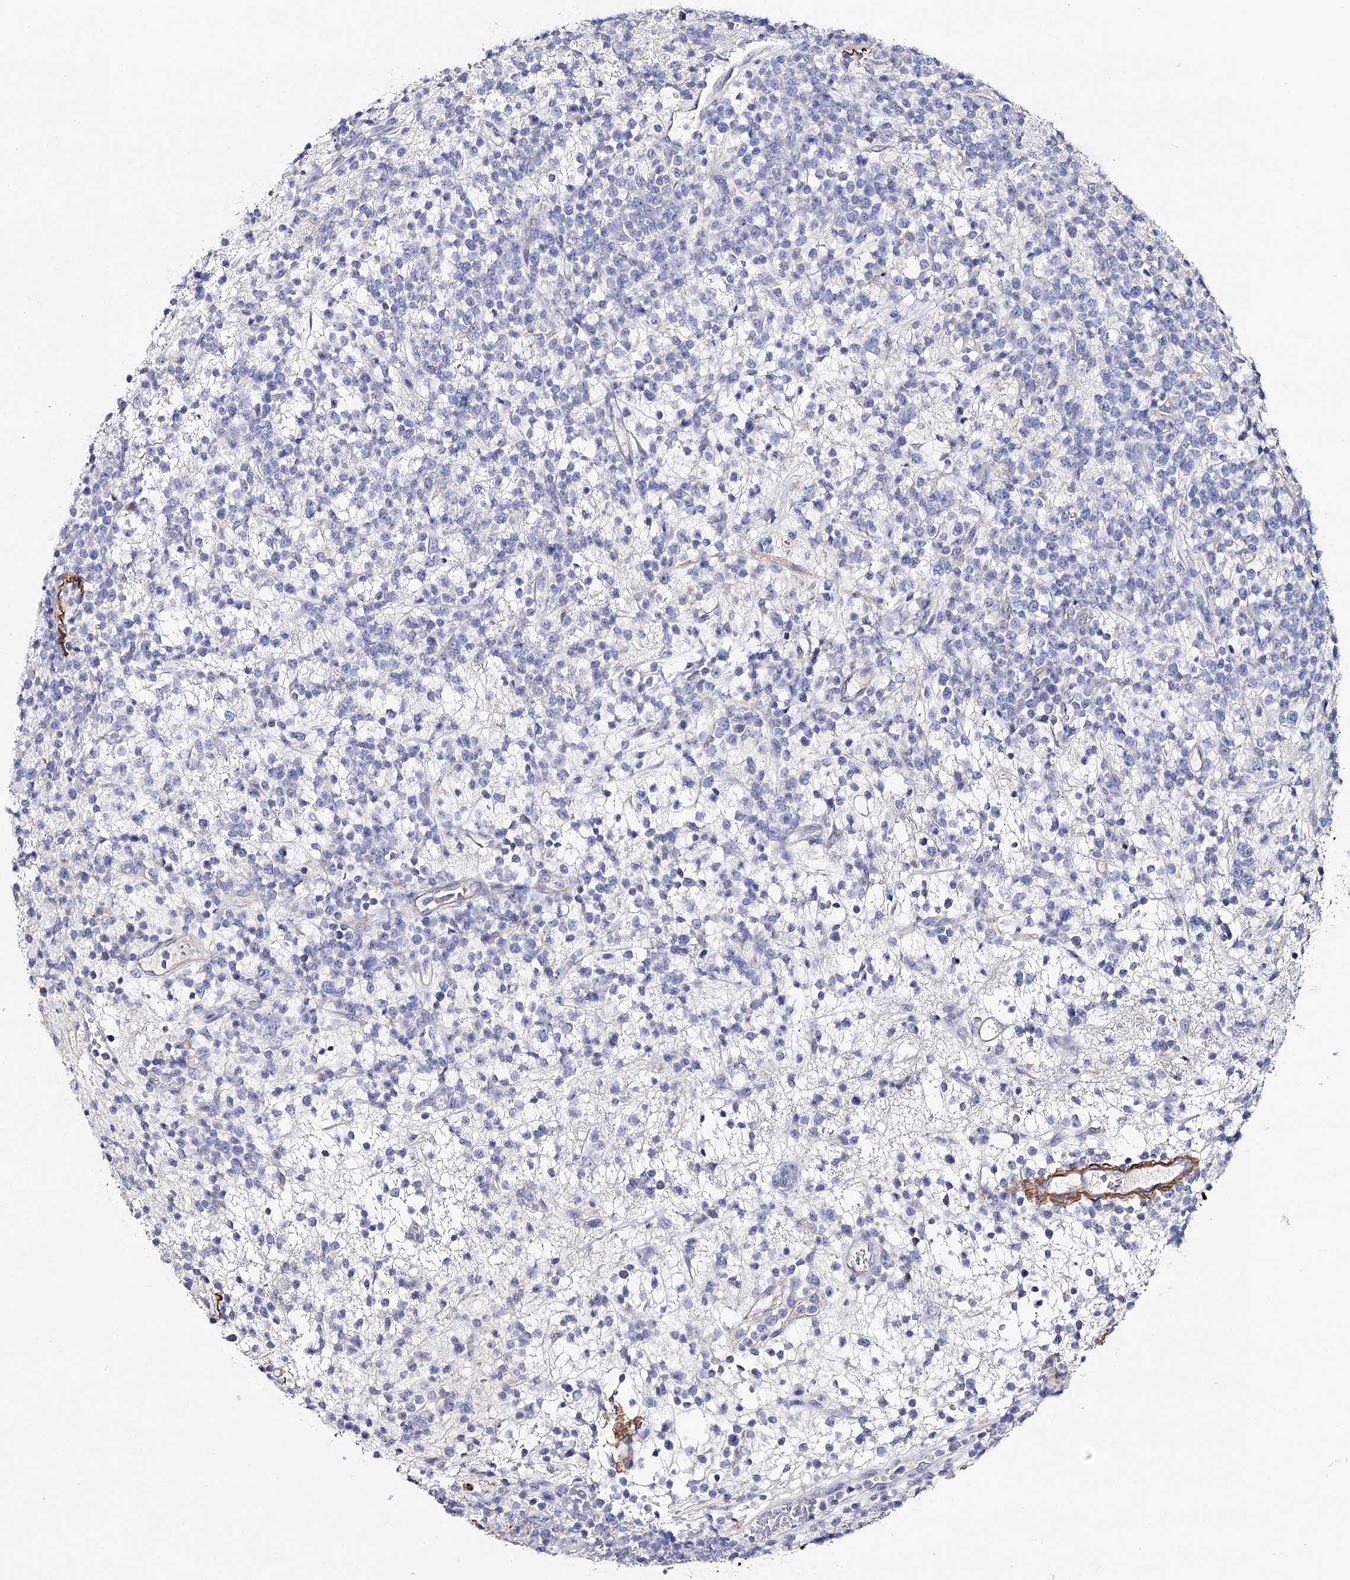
{"staining": {"intensity": "negative", "quantity": "none", "location": "none"}, "tissue": "lymphoma", "cell_type": "Tumor cells", "image_type": "cancer", "snomed": [{"axis": "morphology", "description": "Malignant lymphoma, non-Hodgkin's type, High grade"}, {"axis": "topography", "description": "Colon"}], "caption": "High magnification brightfield microscopy of high-grade malignant lymphoma, non-Hodgkin's type stained with DAB (brown) and counterstained with hematoxylin (blue): tumor cells show no significant positivity.", "gene": "EPYC", "patient": {"sex": "female", "age": 53}}